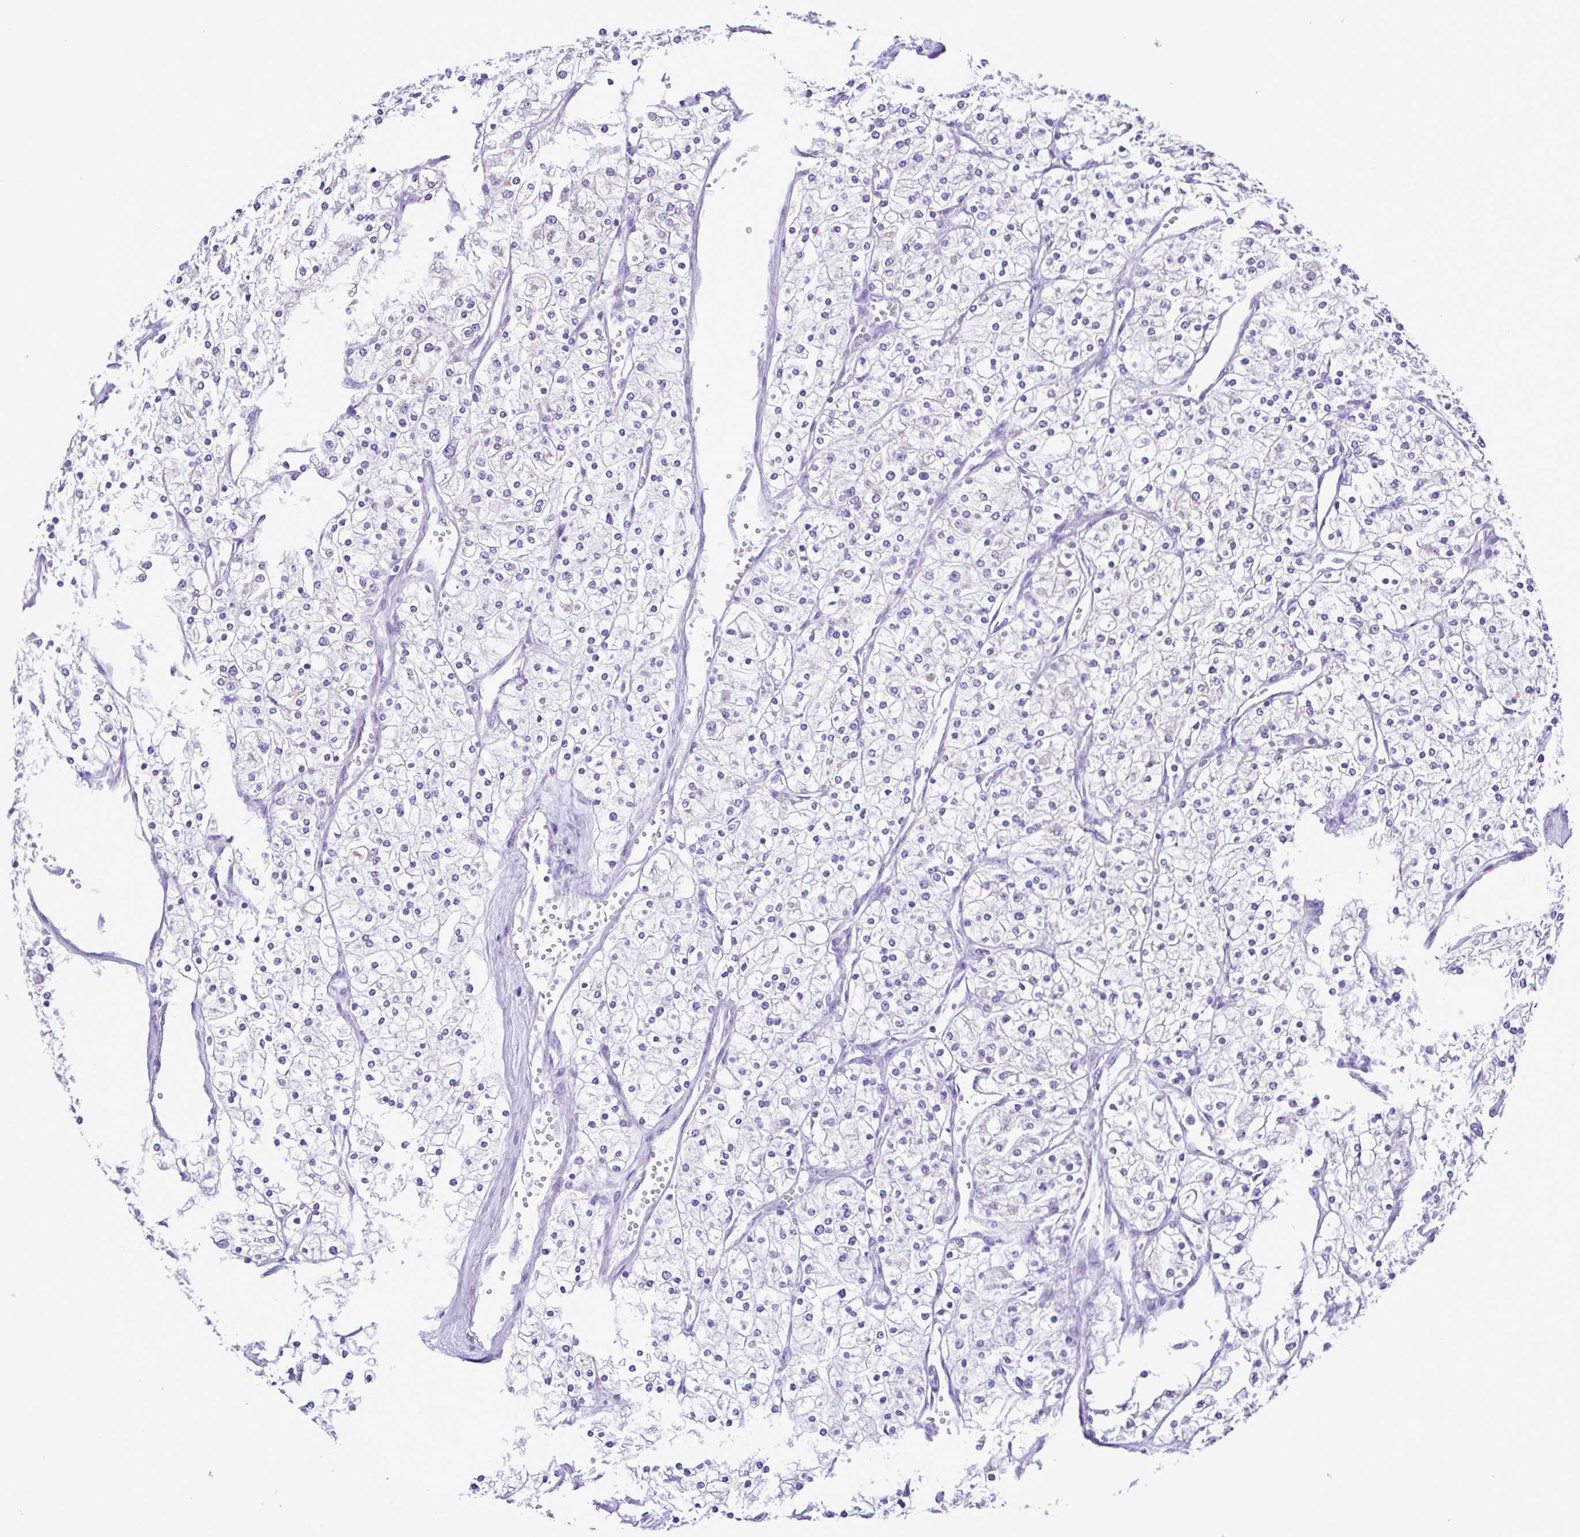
{"staining": {"intensity": "negative", "quantity": "none", "location": "none"}, "tissue": "renal cancer", "cell_type": "Tumor cells", "image_type": "cancer", "snomed": [{"axis": "morphology", "description": "Adenocarcinoma, NOS"}, {"axis": "topography", "description": "Kidney"}], "caption": "Histopathology image shows no protein expression in tumor cells of renal adenocarcinoma tissue. The staining is performed using DAB (3,3'-diaminobenzidine) brown chromogen with nuclei counter-stained in using hematoxylin.", "gene": "SYT1", "patient": {"sex": "male", "age": 80}}